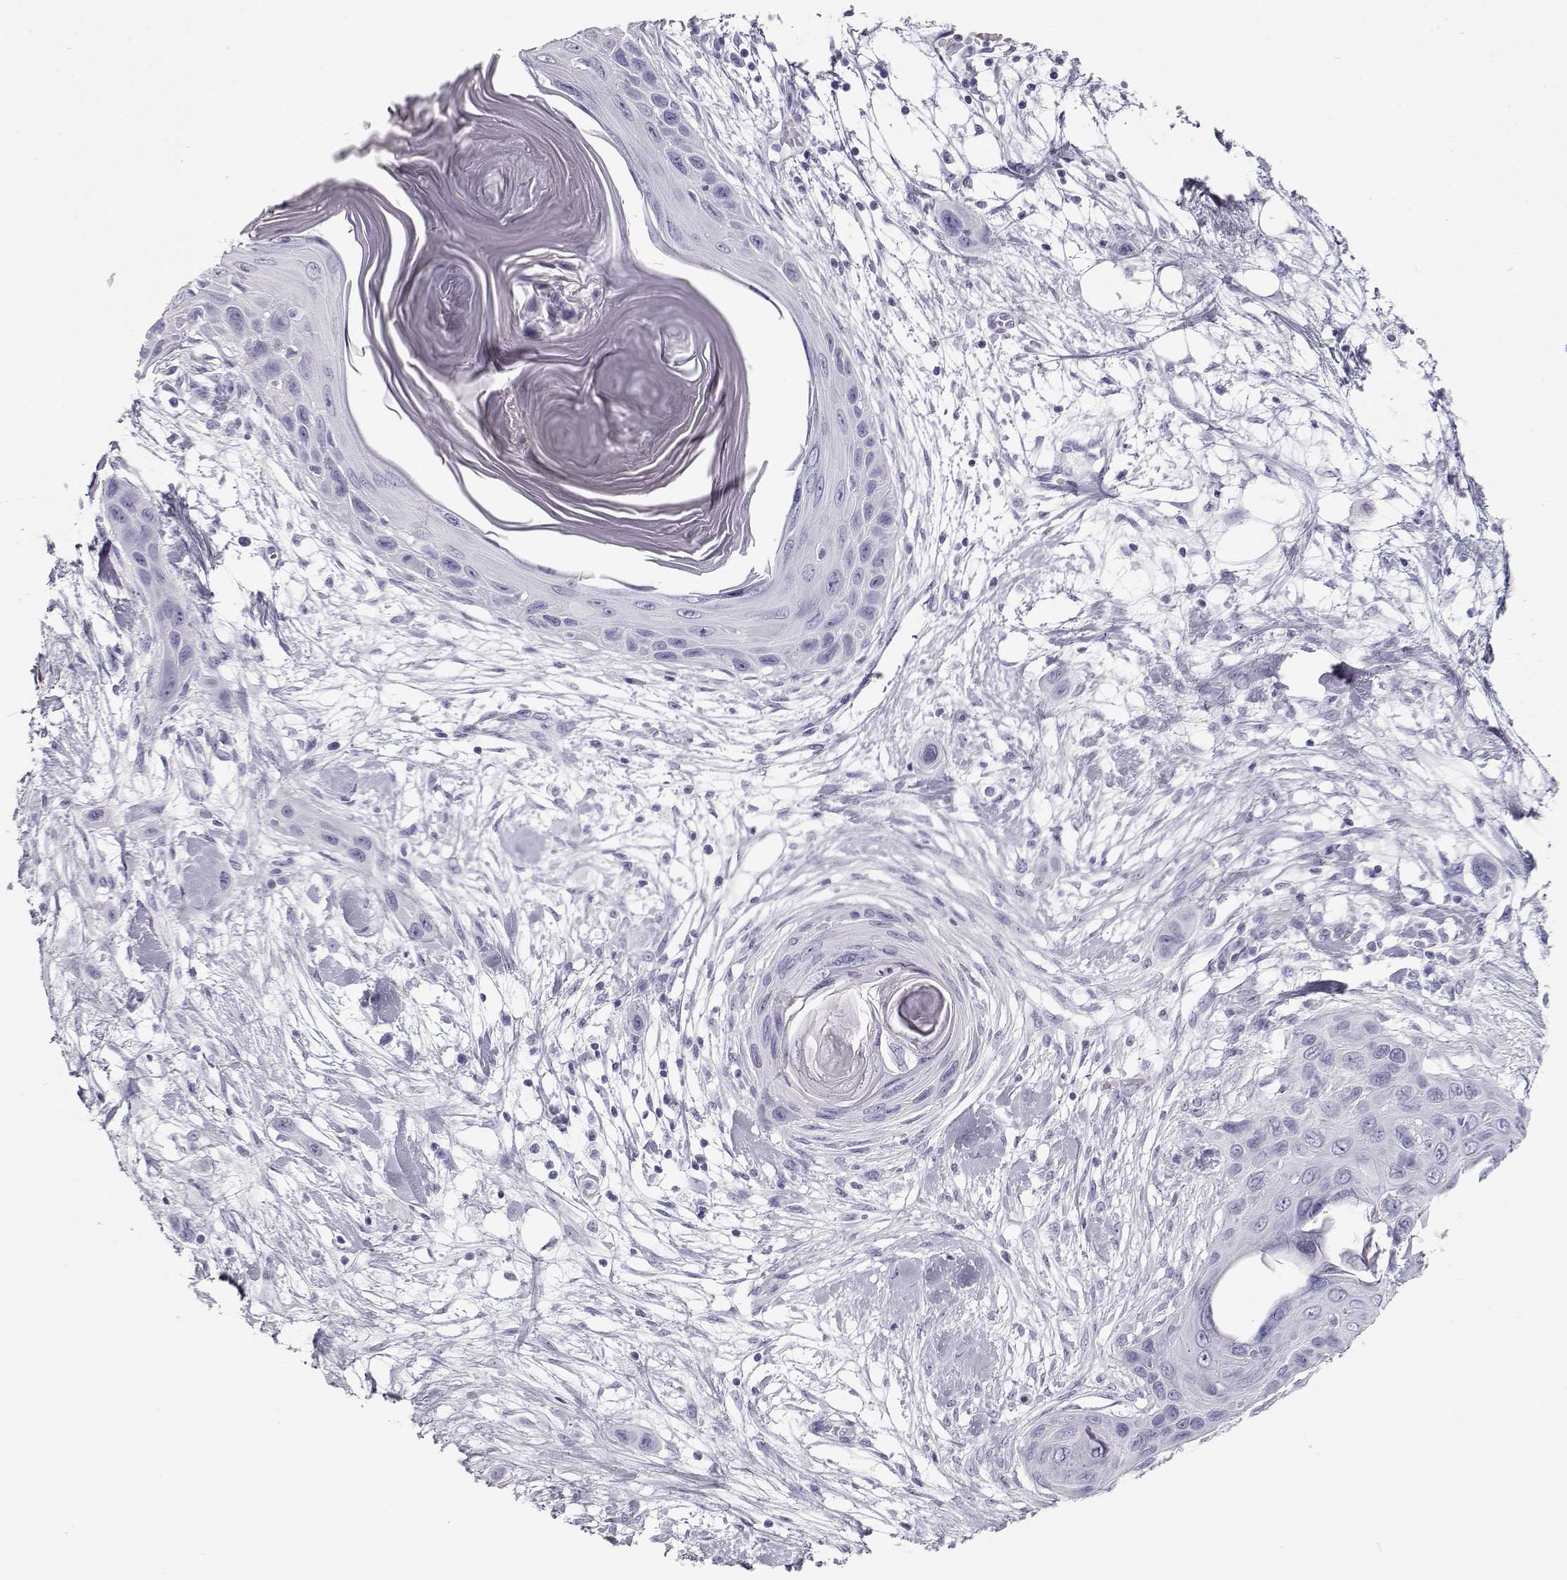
{"staining": {"intensity": "negative", "quantity": "none", "location": "none"}, "tissue": "skin cancer", "cell_type": "Tumor cells", "image_type": "cancer", "snomed": [{"axis": "morphology", "description": "Squamous cell carcinoma, NOS"}, {"axis": "topography", "description": "Skin"}], "caption": "Histopathology image shows no protein staining in tumor cells of skin cancer (squamous cell carcinoma) tissue.", "gene": "TKTL1", "patient": {"sex": "male", "age": 79}}